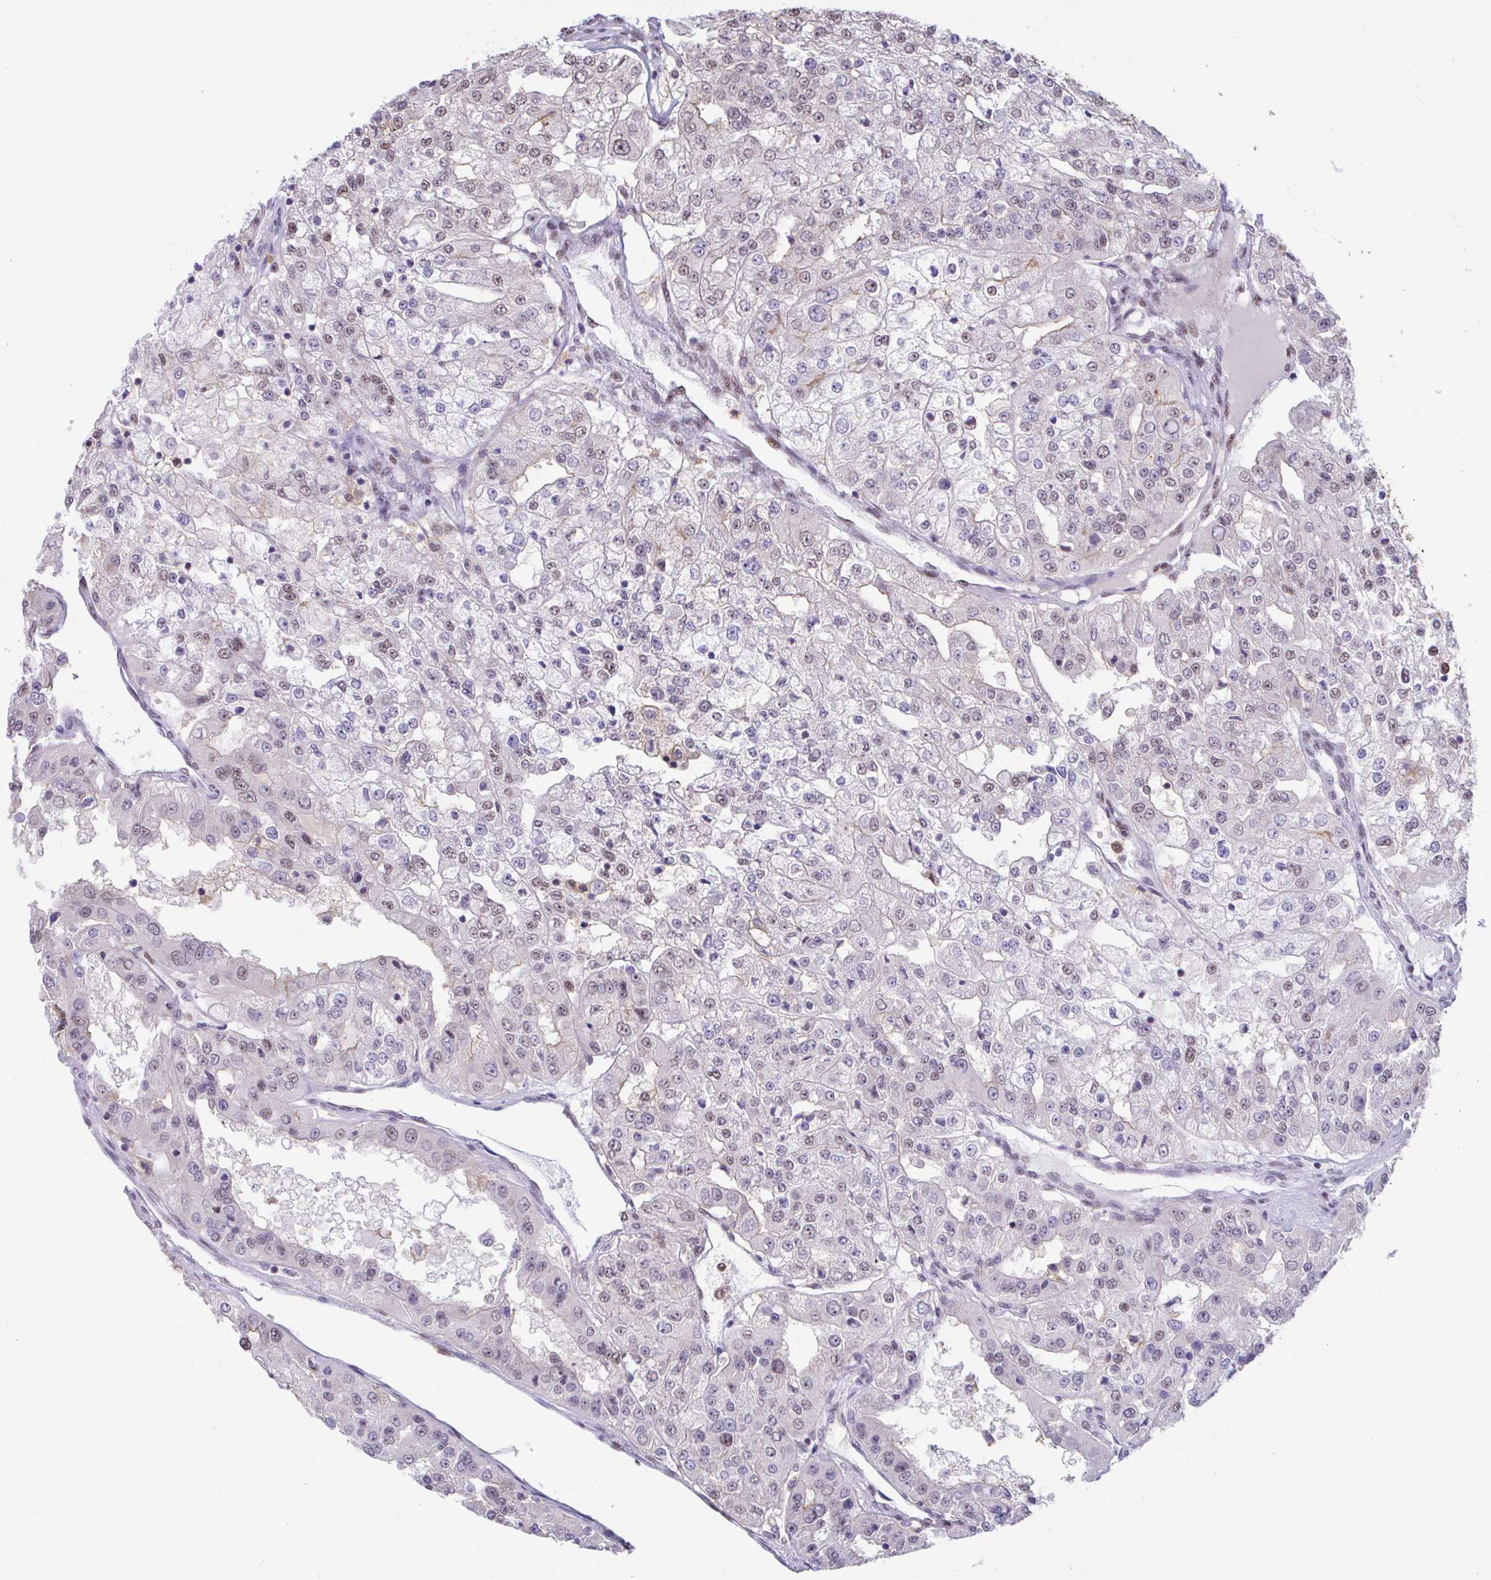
{"staining": {"intensity": "weak", "quantity": "<25%", "location": "nuclear"}, "tissue": "renal cancer", "cell_type": "Tumor cells", "image_type": "cancer", "snomed": [{"axis": "morphology", "description": "Adenocarcinoma, NOS"}, {"axis": "topography", "description": "Kidney"}], "caption": "High power microscopy image of an immunohistochemistry photomicrograph of renal adenocarcinoma, revealing no significant positivity in tumor cells.", "gene": "OR6K3", "patient": {"sex": "female", "age": 63}}